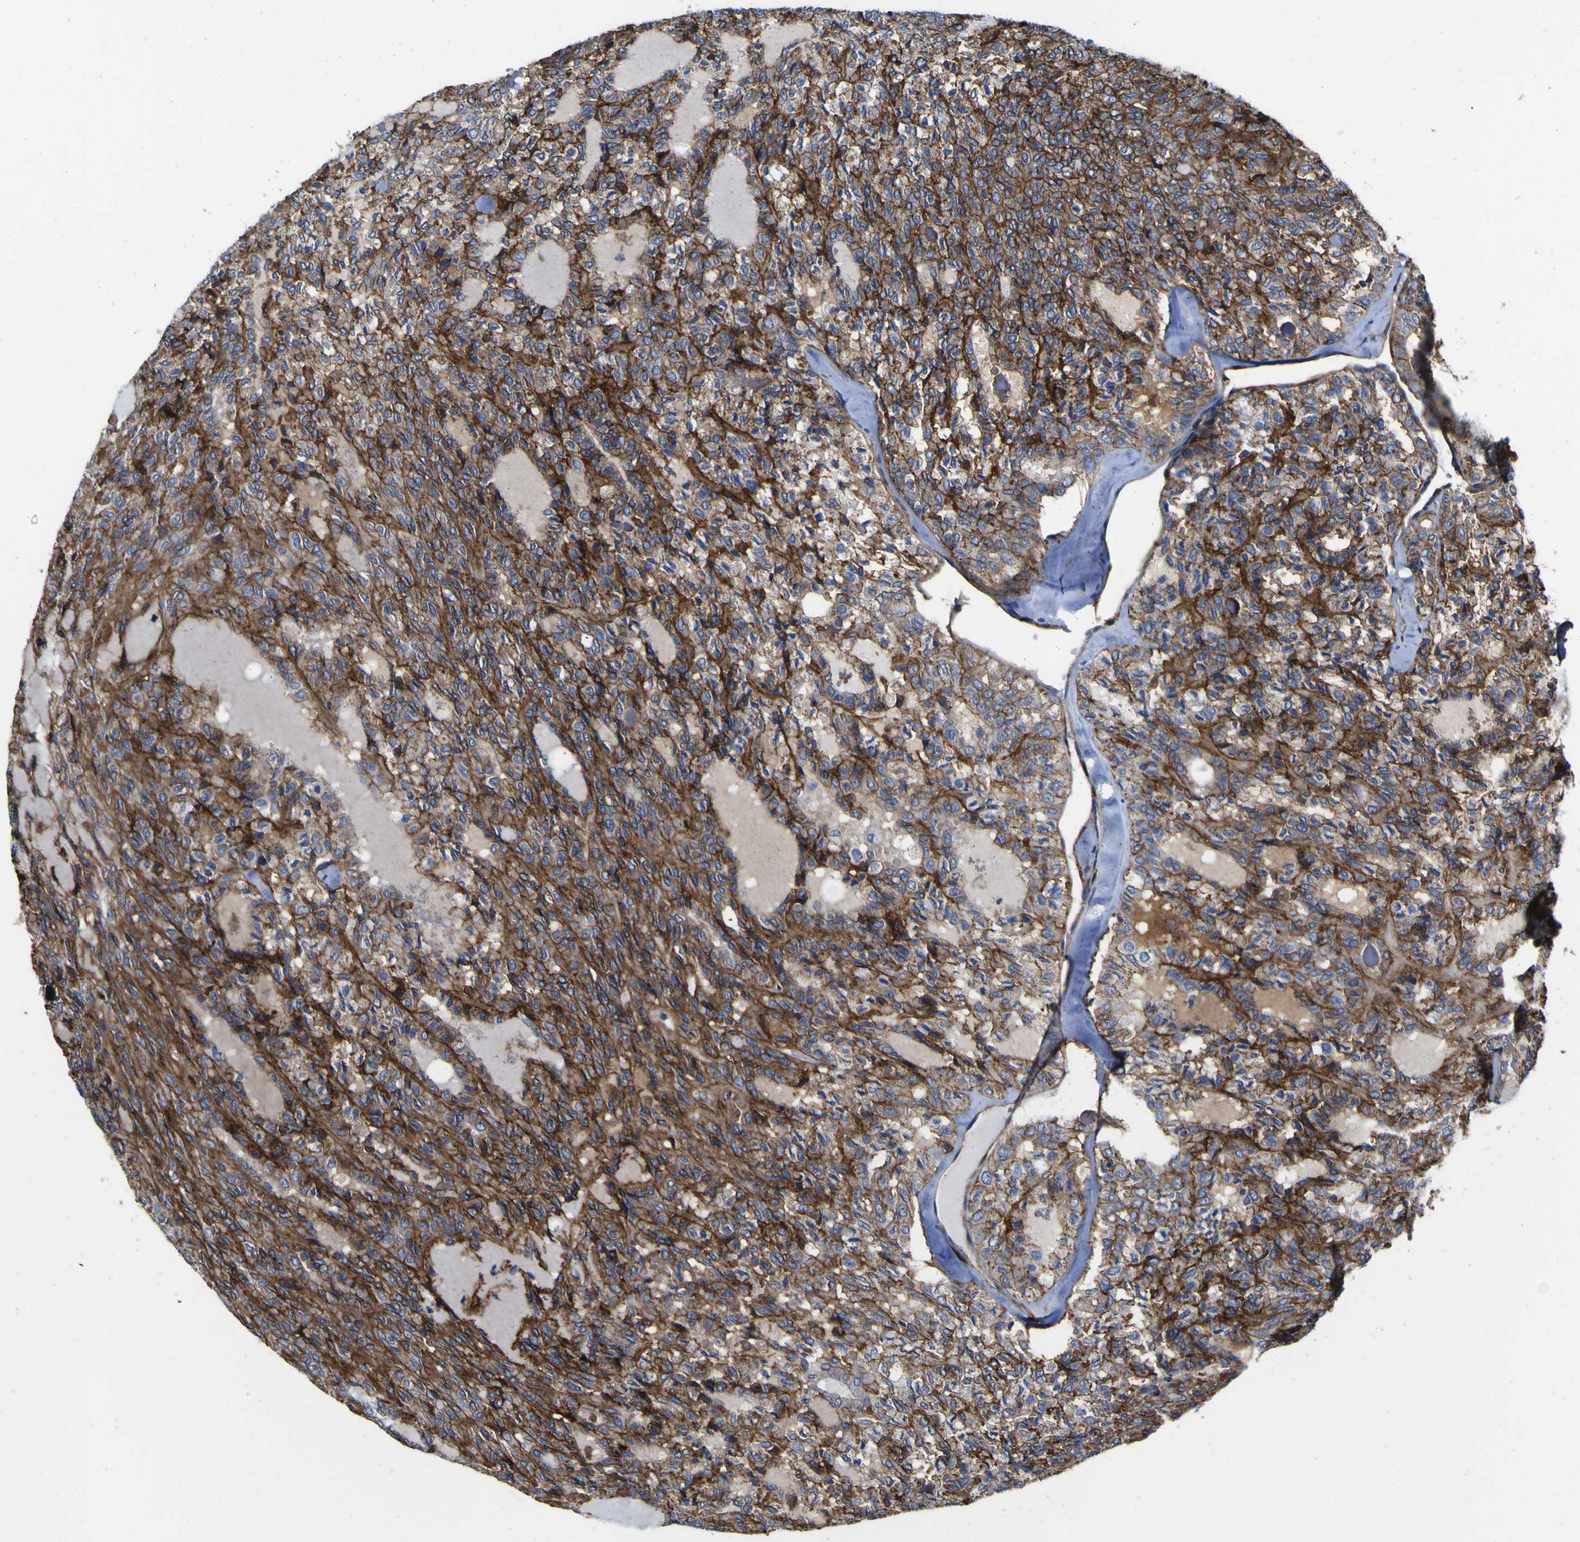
{"staining": {"intensity": "moderate", "quantity": ">75%", "location": "cytoplasmic/membranous"}, "tissue": "thyroid cancer", "cell_type": "Tumor cells", "image_type": "cancer", "snomed": [{"axis": "morphology", "description": "Follicular adenoma carcinoma, NOS"}, {"axis": "topography", "description": "Thyroid gland"}], "caption": "Brown immunohistochemical staining in human thyroid cancer demonstrates moderate cytoplasmic/membranous expression in approximately >75% of tumor cells.", "gene": "CD151", "patient": {"sex": "male", "age": 75}}